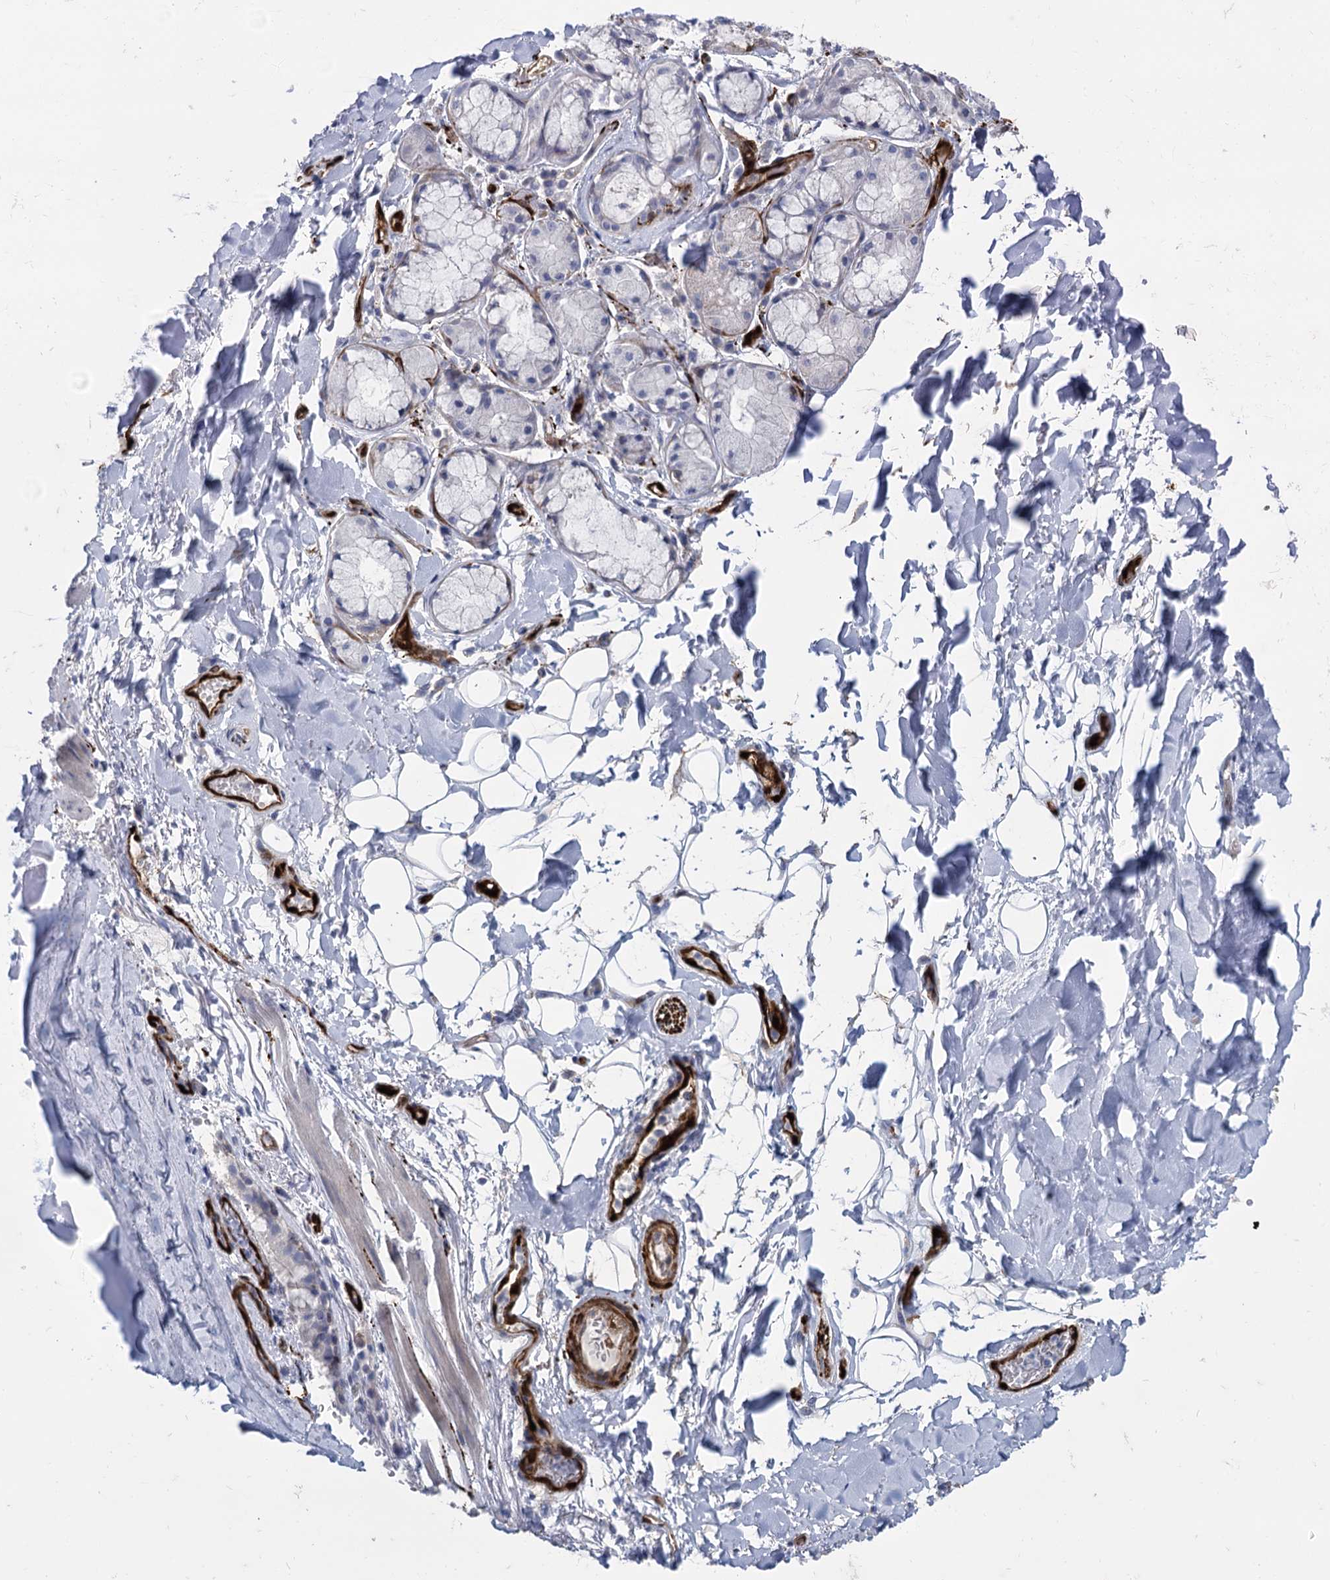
{"staining": {"intensity": "moderate", "quantity": ">75%", "location": "cytoplasmic/membranous"}, "tissue": "adipose tissue", "cell_type": "Adipocytes", "image_type": "normal", "snomed": [{"axis": "morphology", "description": "Normal tissue, NOS"}, {"axis": "topography", "description": "Lymph node"}, {"axis": "topography", "description": "Cartilage tissue"}, {"axis": "topography", "description": "Bronchus"}], "caption": "DAB (3,3'-diaminobenzidine) immunohistochemical staining of normal human adipose tissue reveals moderate cytoplasmic/membranous protein positivity in about >75% of adipocytes.", "gene": "SNCG", "patient": {"sex": "male", "age": 63}}